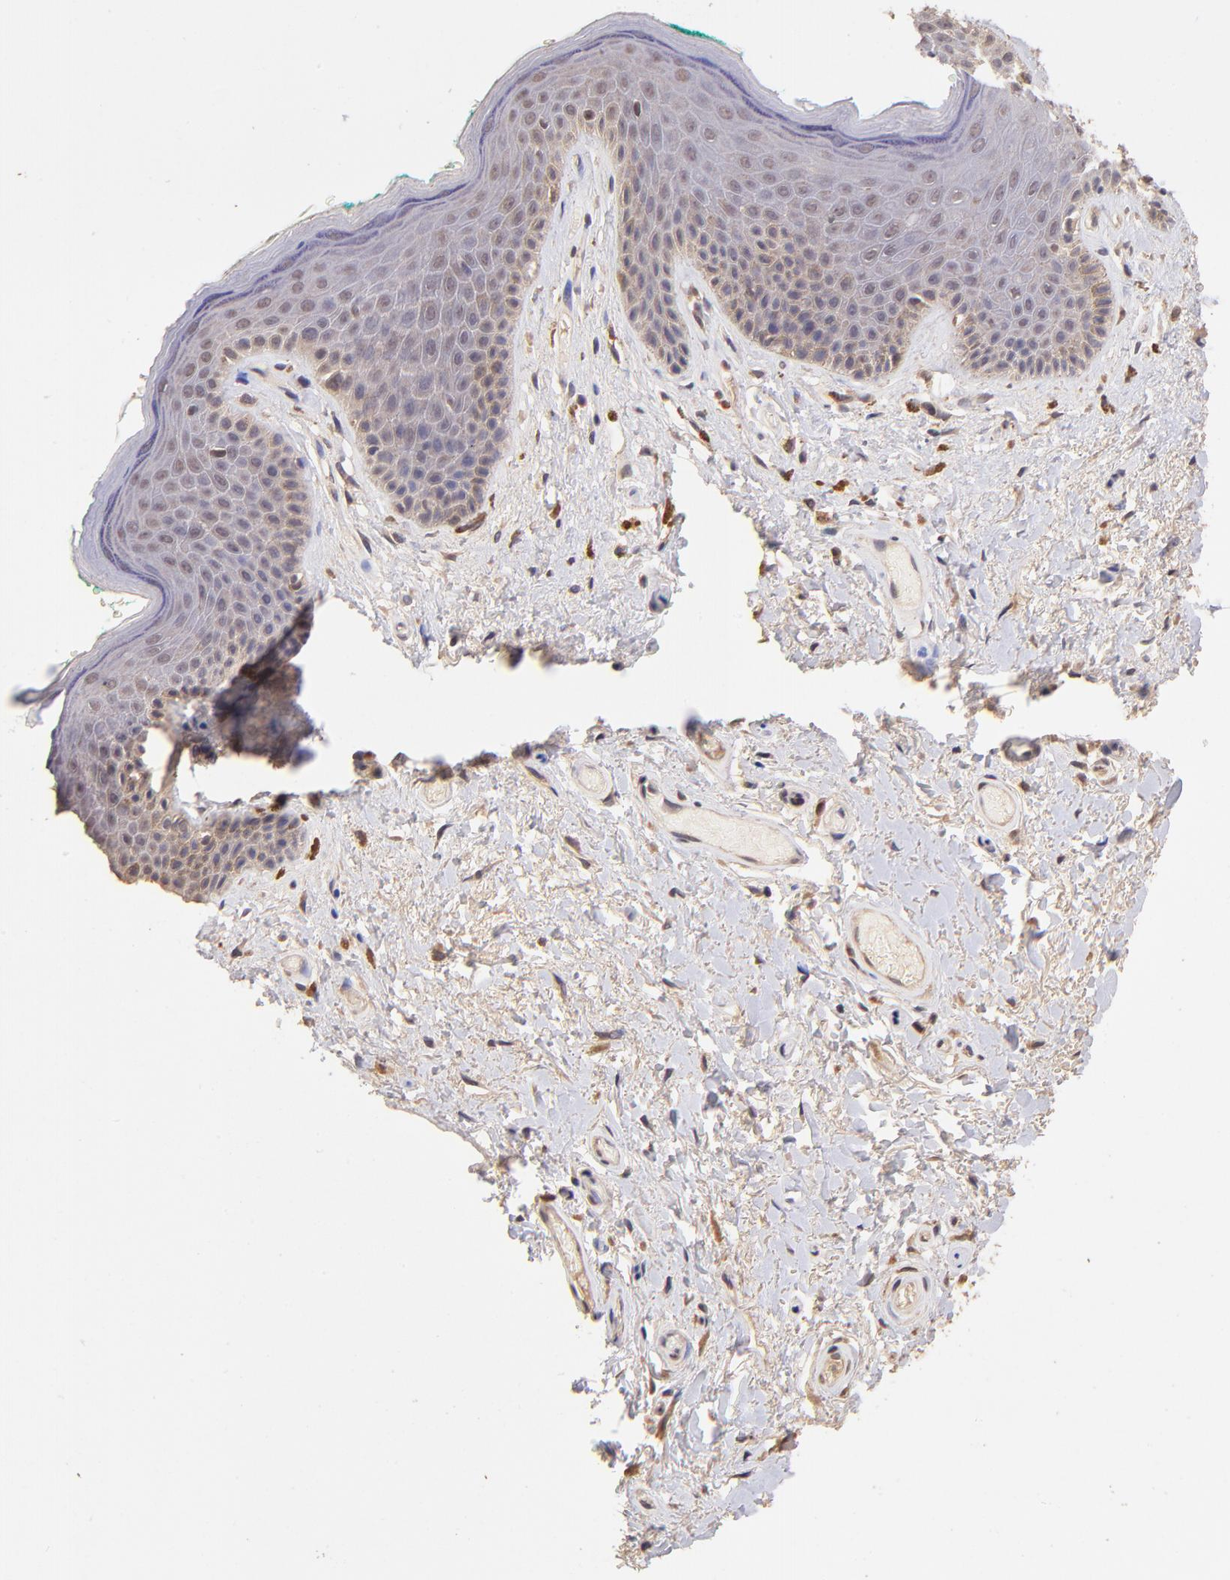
{"staining": {"intensity": "weak", "quantity": "25%-75%", "location": "nuclear"}, "tissue": "skin", "cell_type": "Epidermal cells", "image_type": "normal", "snomed": [{"axis": "morphology", "description": "Normal tissue, NOS"}, {"axis": "topography", "description": "Anal"}], "caption": "DAB immunohistochemical staining of benign skin displays weak nuclear protein positivity in about 25%-75% of epidermal cells.", "gene": "RNASEL", "patient": {"sex": "male", "age": 74}}